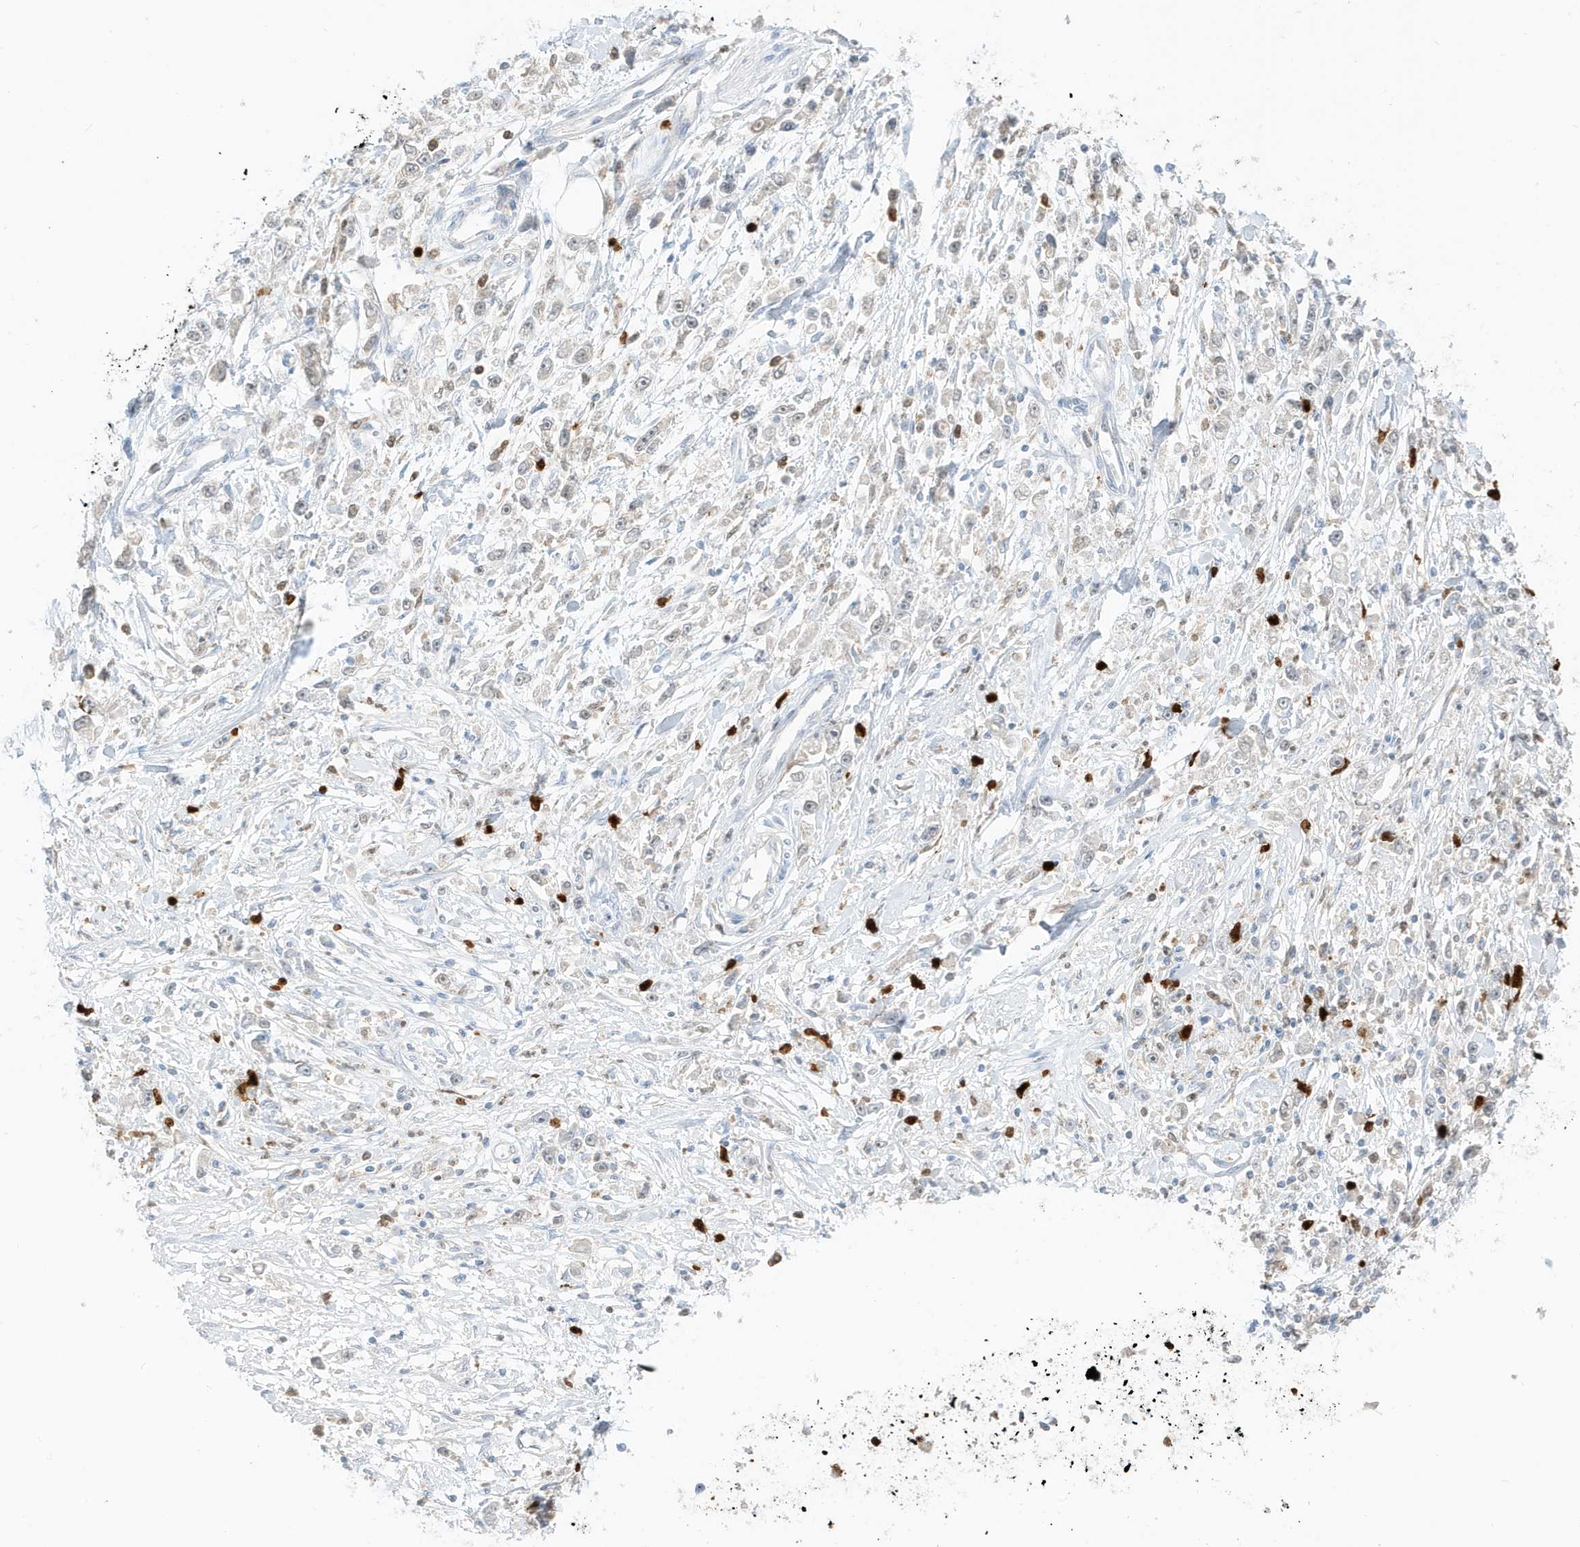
{"staining": {"intensity": "negative", "quantity": "none", "location": "none"}, "tissue": "stomach cancer", "cell_type": "Tumor cells", "image_type": "cancer", "snomed": [{"axis": "morphology", "description": "Adenocarcinoma, NOS"}, {"axis": "topography", "description": "Stomach"}], "caption": "Immunohistochemistry of stomach adenocarcinoma shows no positivity in tumor cells. Nuclei are stained in blue.", "gene": "GCA", "patient": {"sex": "female", "age": 59}}